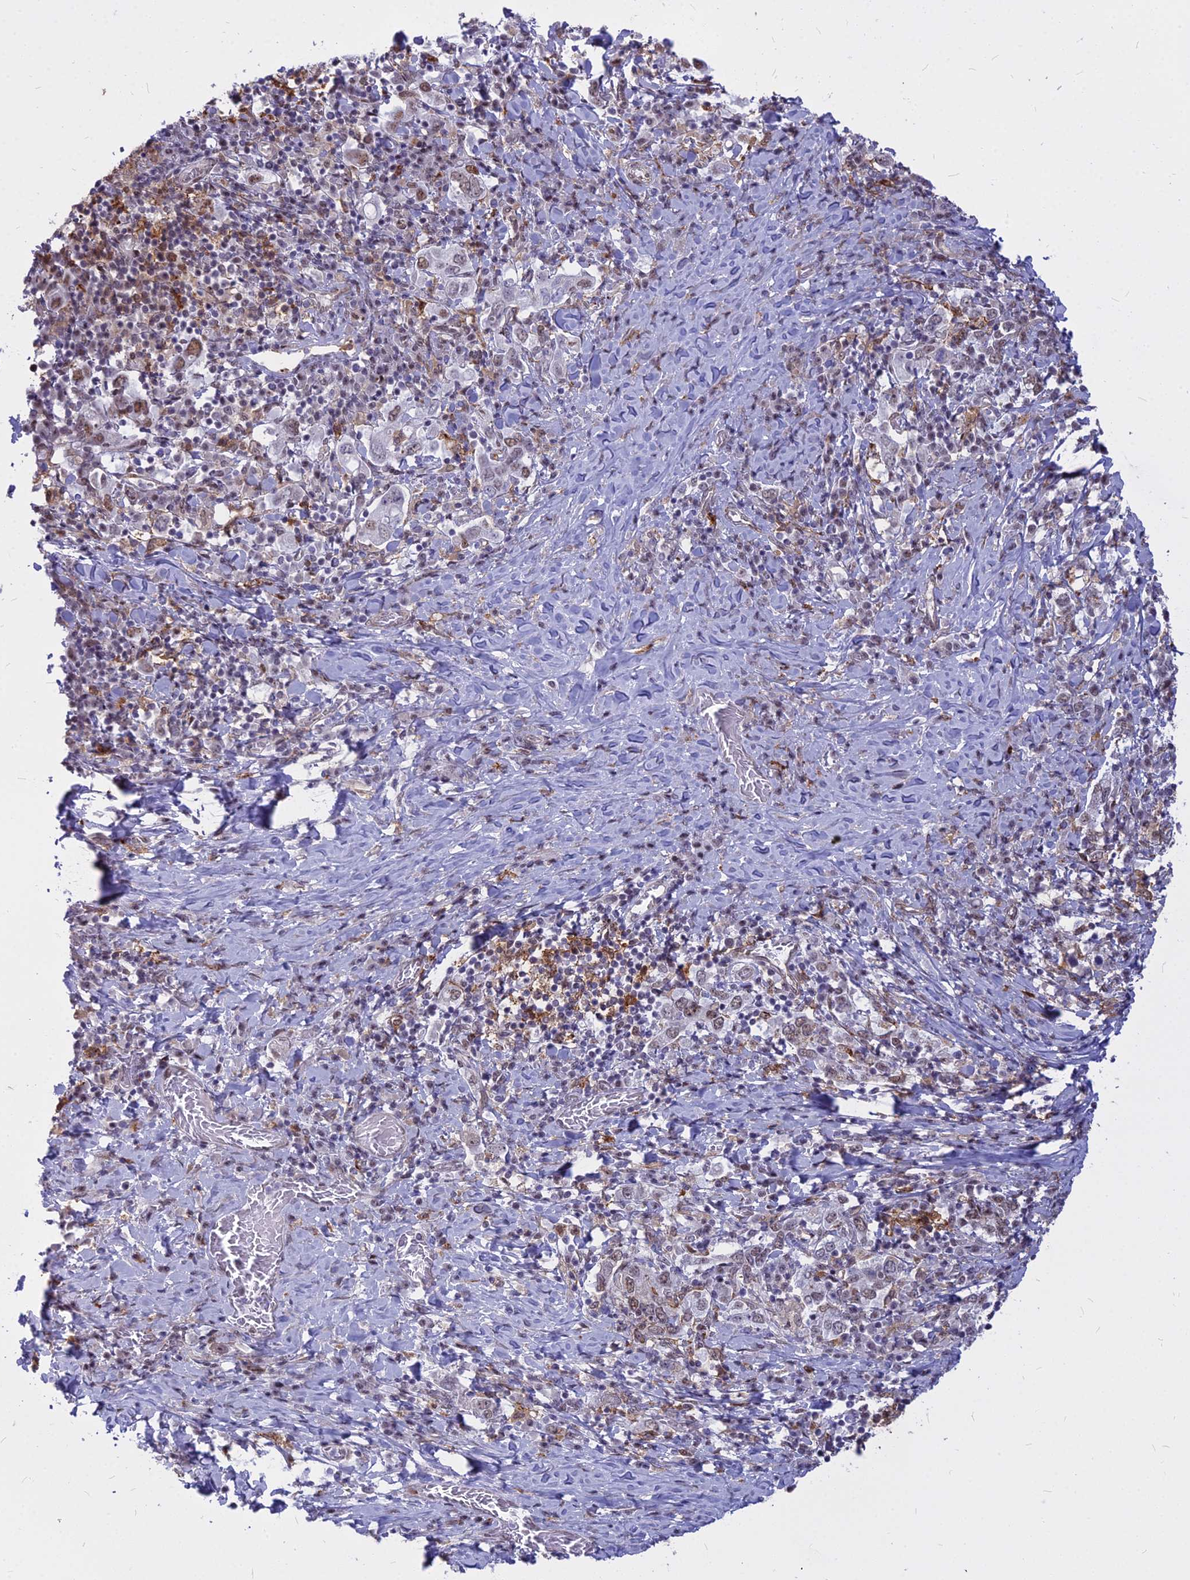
{"staining": {"intensity": "moderate", "quantity": "<25%", "location": "nuclear"}, "tissue": "stomach cancer", "cell_type": "Tumor cells", "image_type": "cancer", "snomed": [{"axis": "morphology", "description": "Adenocarcinoma, NOS"}, {"axis": "topography", "description": "Stomach, upper"}, {"axis": "topography", "description": "Stomach"}], "caption": "A micrograph showing moderate nuclear staining in approximately <25% of tumor cells in stomach cancer (adenocarcinoma), as visualized by brown immunohistochemical staining.", "gene": "ALG10", "patient": {"sex": "male", "age": 62}}